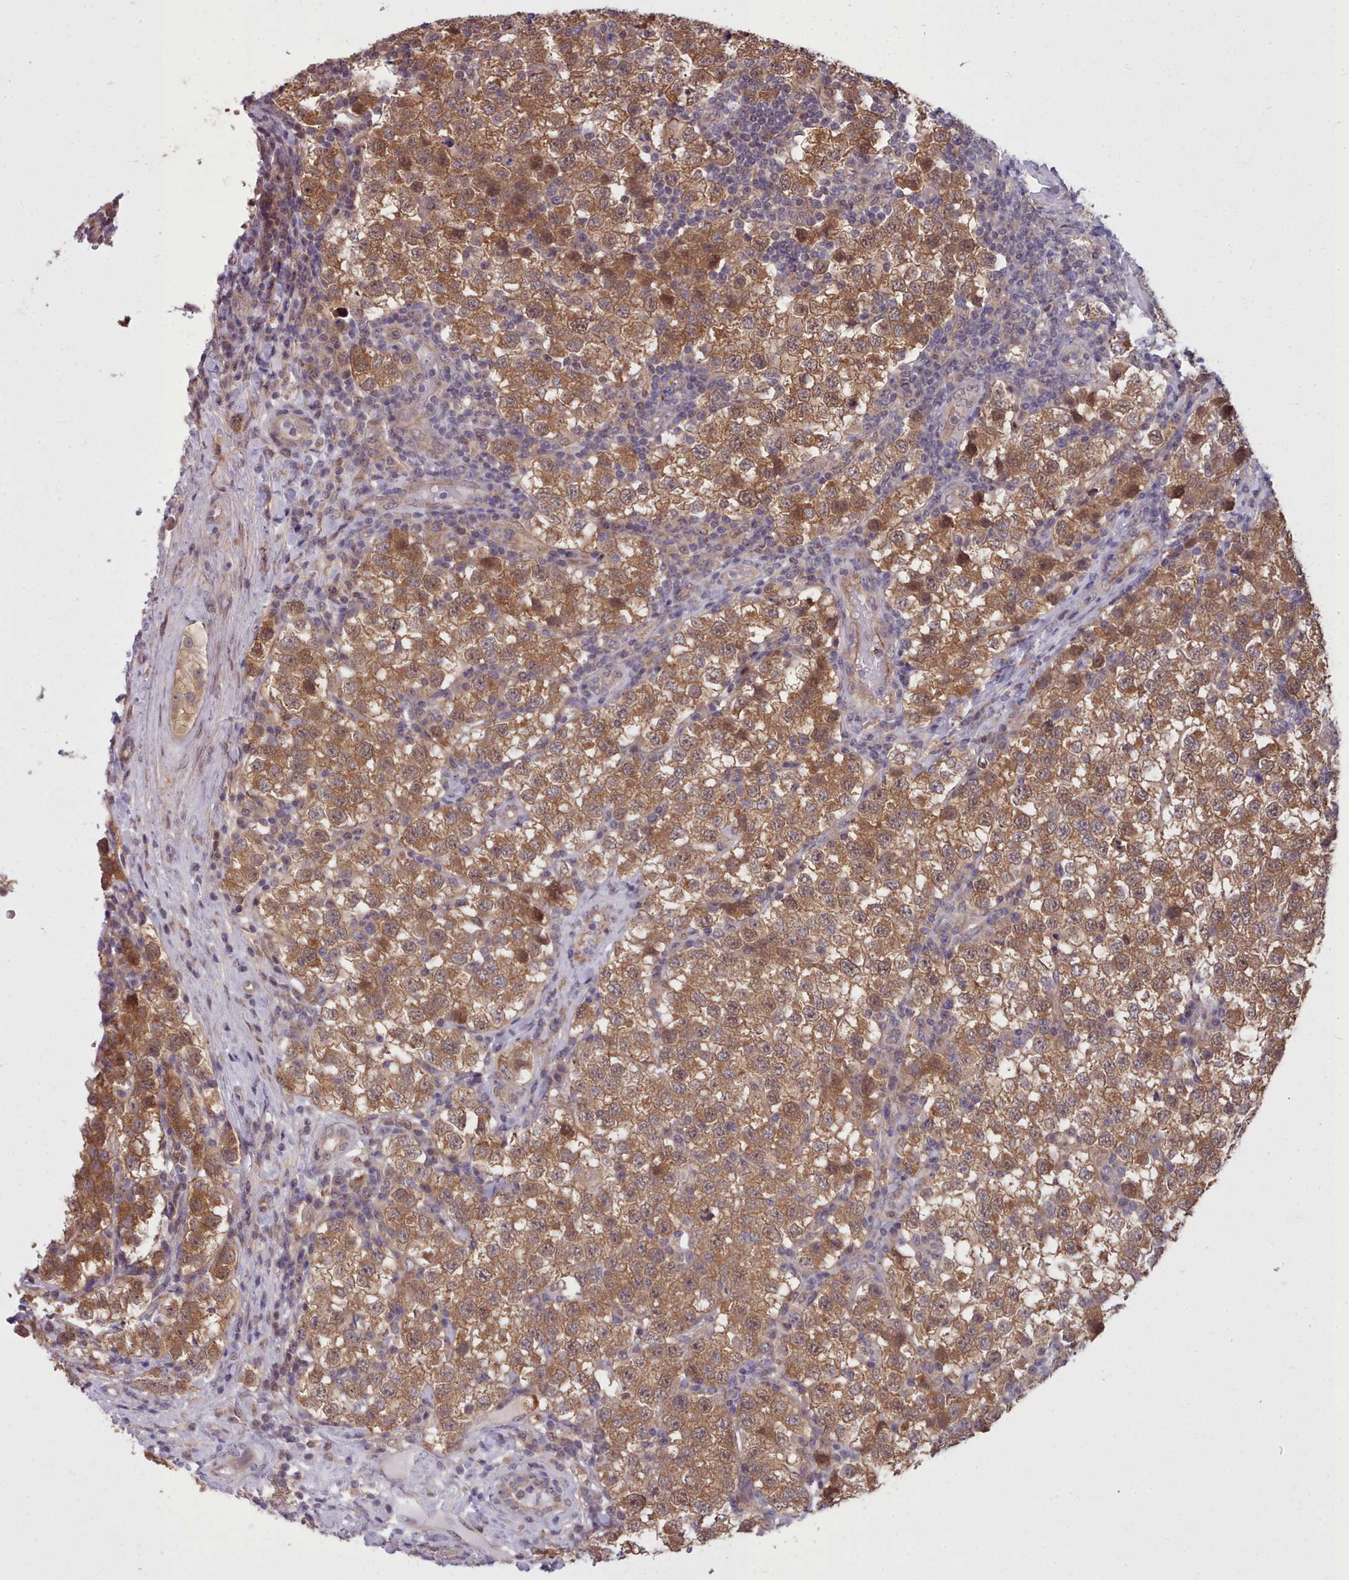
{"staining": {"intensity": "moderate", "quantity": ">75%", "location": "cytoplasmic/membranous"}, "tissue": "testis cancer", "cell_type": "Tumor cells", "image_type": "cancer", "snomed": [{"axis": "morphology", "description": "Seminoma, NOS"}, {"axis": "topography", "description": "Testis"}], "caption": "Immunohistochemical staining of human testis cancer (seminoma) reveals medium levels of moderate cytoplasmic/membranous expression in about >75% of tumor cells.", "gene": "AHCY", "patient": {"sex": "male", "age": 34}}